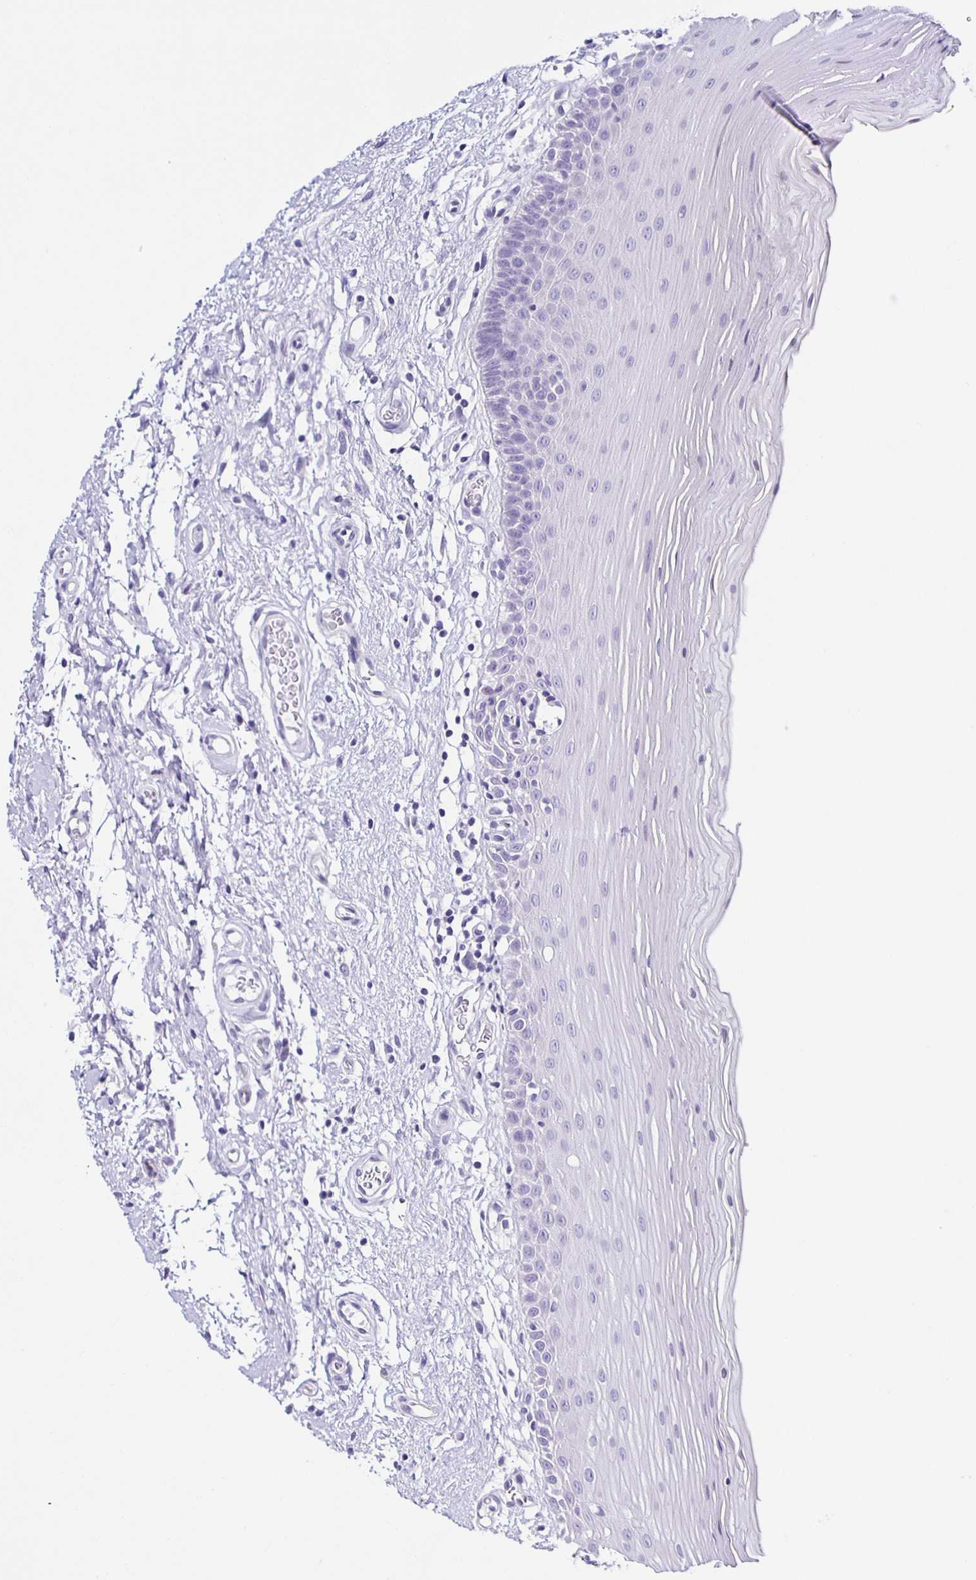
{"staining": {"intensity": "negative", "quantity": "none", "location": "none"}, "tissue": "oral mucosa", "cell_type": "Squamous epithelial cells", "image_type": "normal", "snomed": [{"axis": "morphology", "description": "Normal tissue, NOS"}, {"axis": "morphology", "description": "Squamous cell carcinoma, NOS"}, {"axis": "topography", "description": "Oral tissue"}, {"axis": "topography", "description": "Tounge, NOS"}, {"axis": "topography", "description": "Head-Neck"}], "caption": "A high-resolution micrograph shows IHC staining of unremarkable oral mucosa, which exhibits no significant positivity in squamous epithelial cells. (Brightfield microscopy of DAB IHC at high magnification).", "gene": "AQP6", "patient": {"sex": "male", "age": 62}}